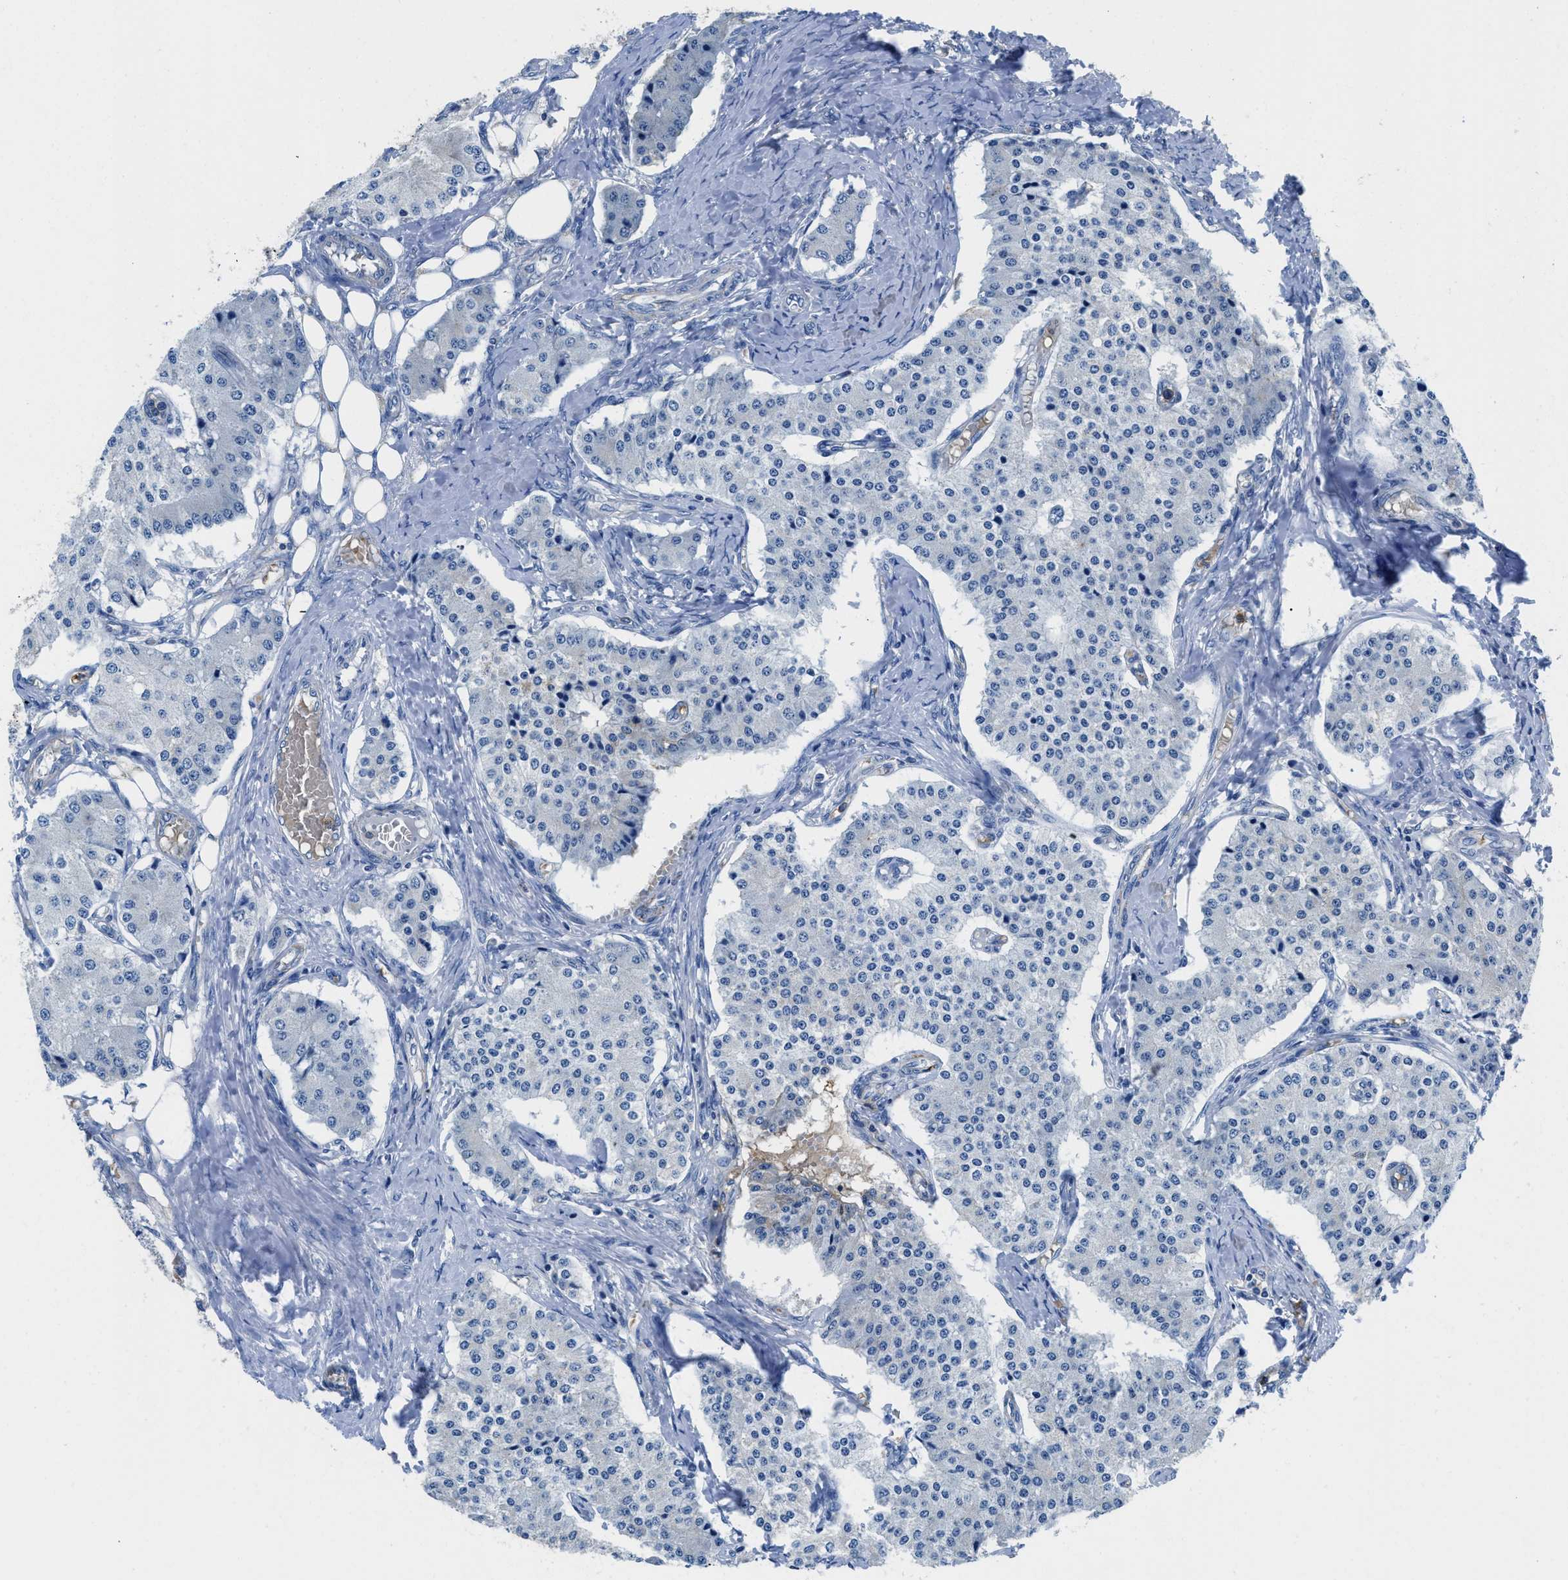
{"staining": {"intensity": "negative", "quantity": "none", "location": "none"}, "tissue": "carcinoid", "cell_type": "Tumor cells", "image_type": "cancer", "snomed": [{"axis": "morphology", "description": "Carcinoid, malignant, NOS"}, {"axis": "topography", "description": "Colon"}], "caption": "Tumor cells show no significant expression in carcinoid.", "gene": "NEB", "patient": {"sex": "female", "age": 52}}